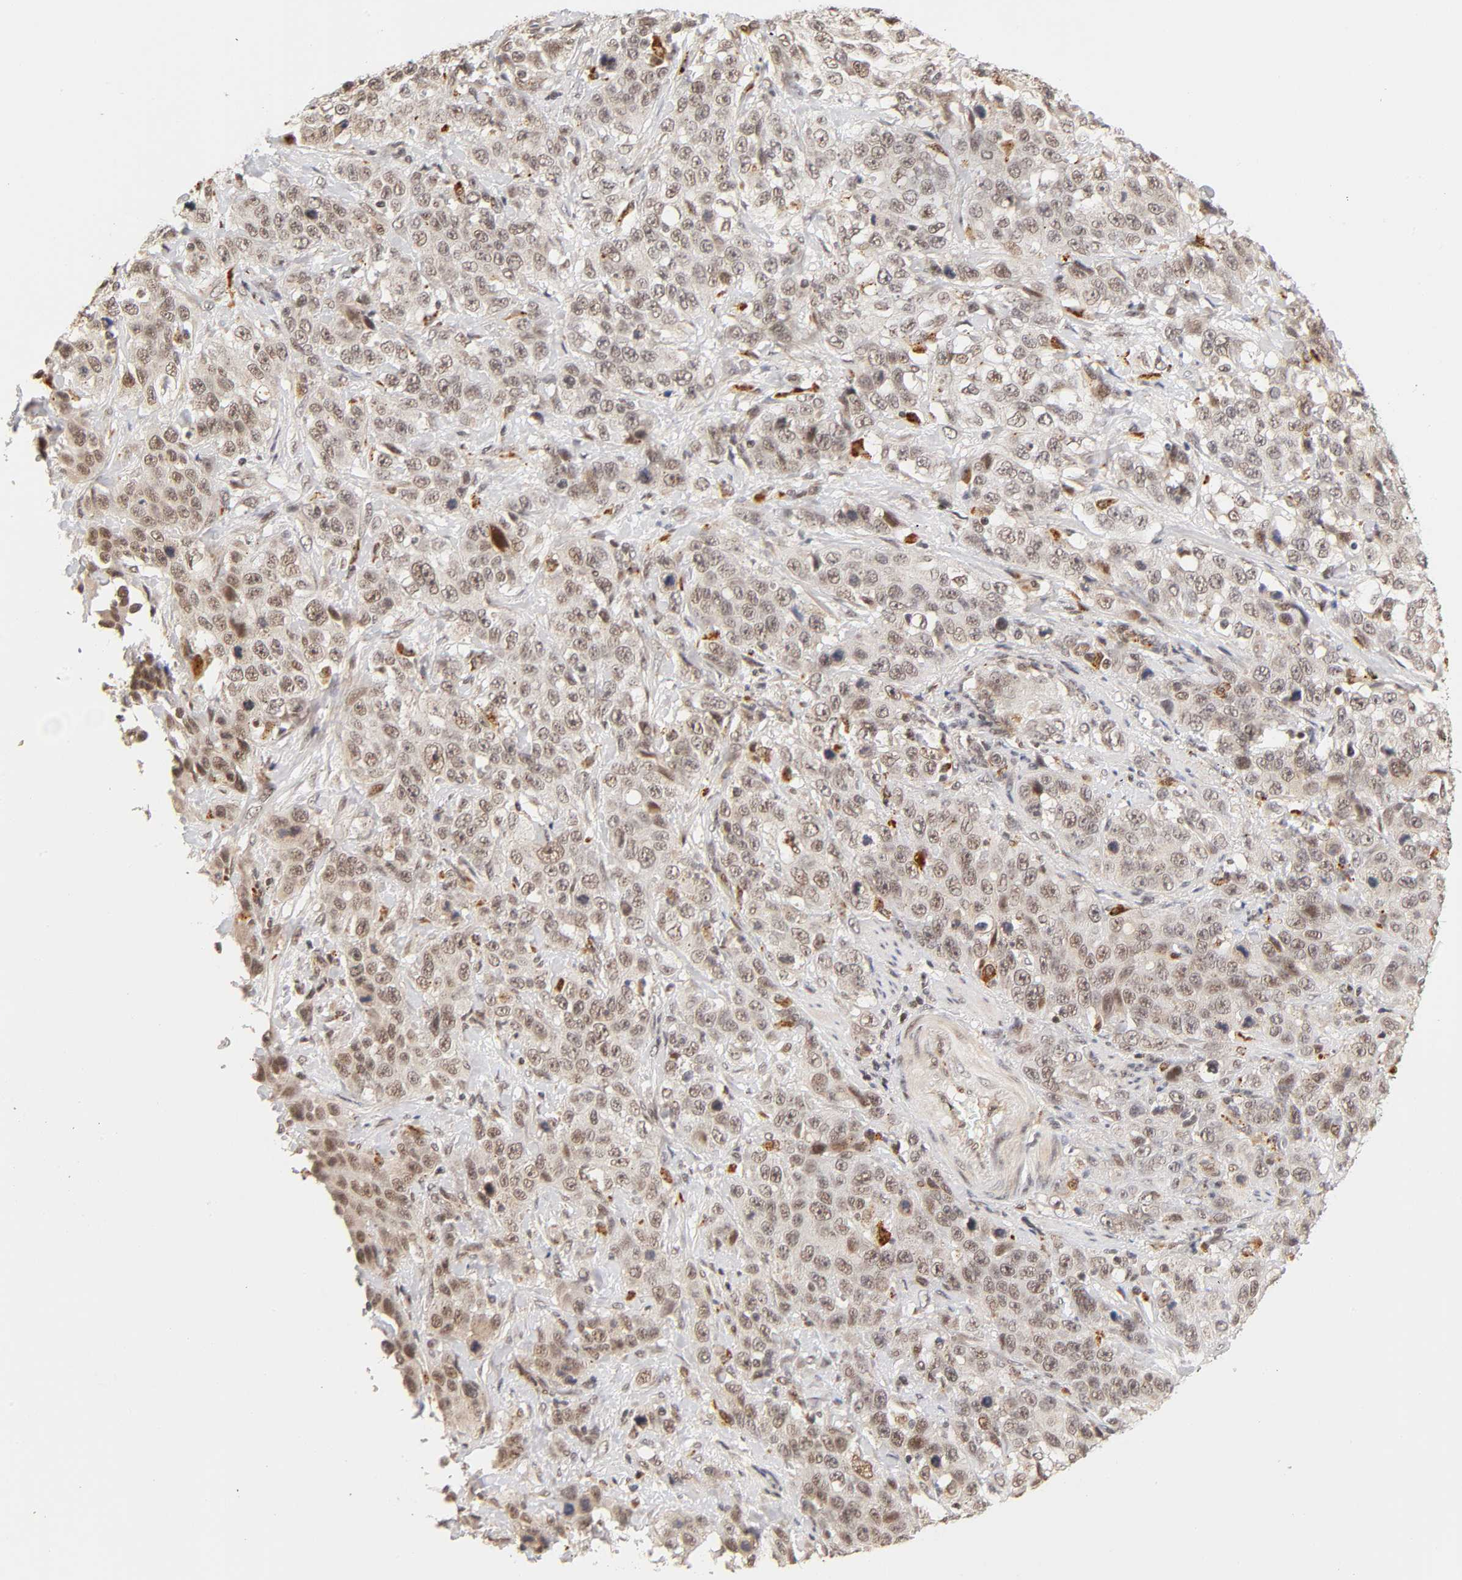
{"staining": {"intensity": "moderate", "quantity": "<25%", "location": "cytoplasmic/membranous,nuclear"}, "tissue": "stomach cancer", "cell_type": "Tumor cells", "image_type": "cancer", "snomed": [{"axis": "morphology", "description": "Normal tissue, NOS"}, {"axis": "morphology", "description": "Adenocarcinoma, NOS"}, {"axis": "topography", "description": "Stomach"}], "caption": "Immunohistochemical staining of human stomach cancer demonstrates low levels of moderate cytoplasmic/membranous and nuclear expression in approximately <25% of tumor cells.", "gene": "TAF10", "patient": {"sex": "male", "age": 48}}